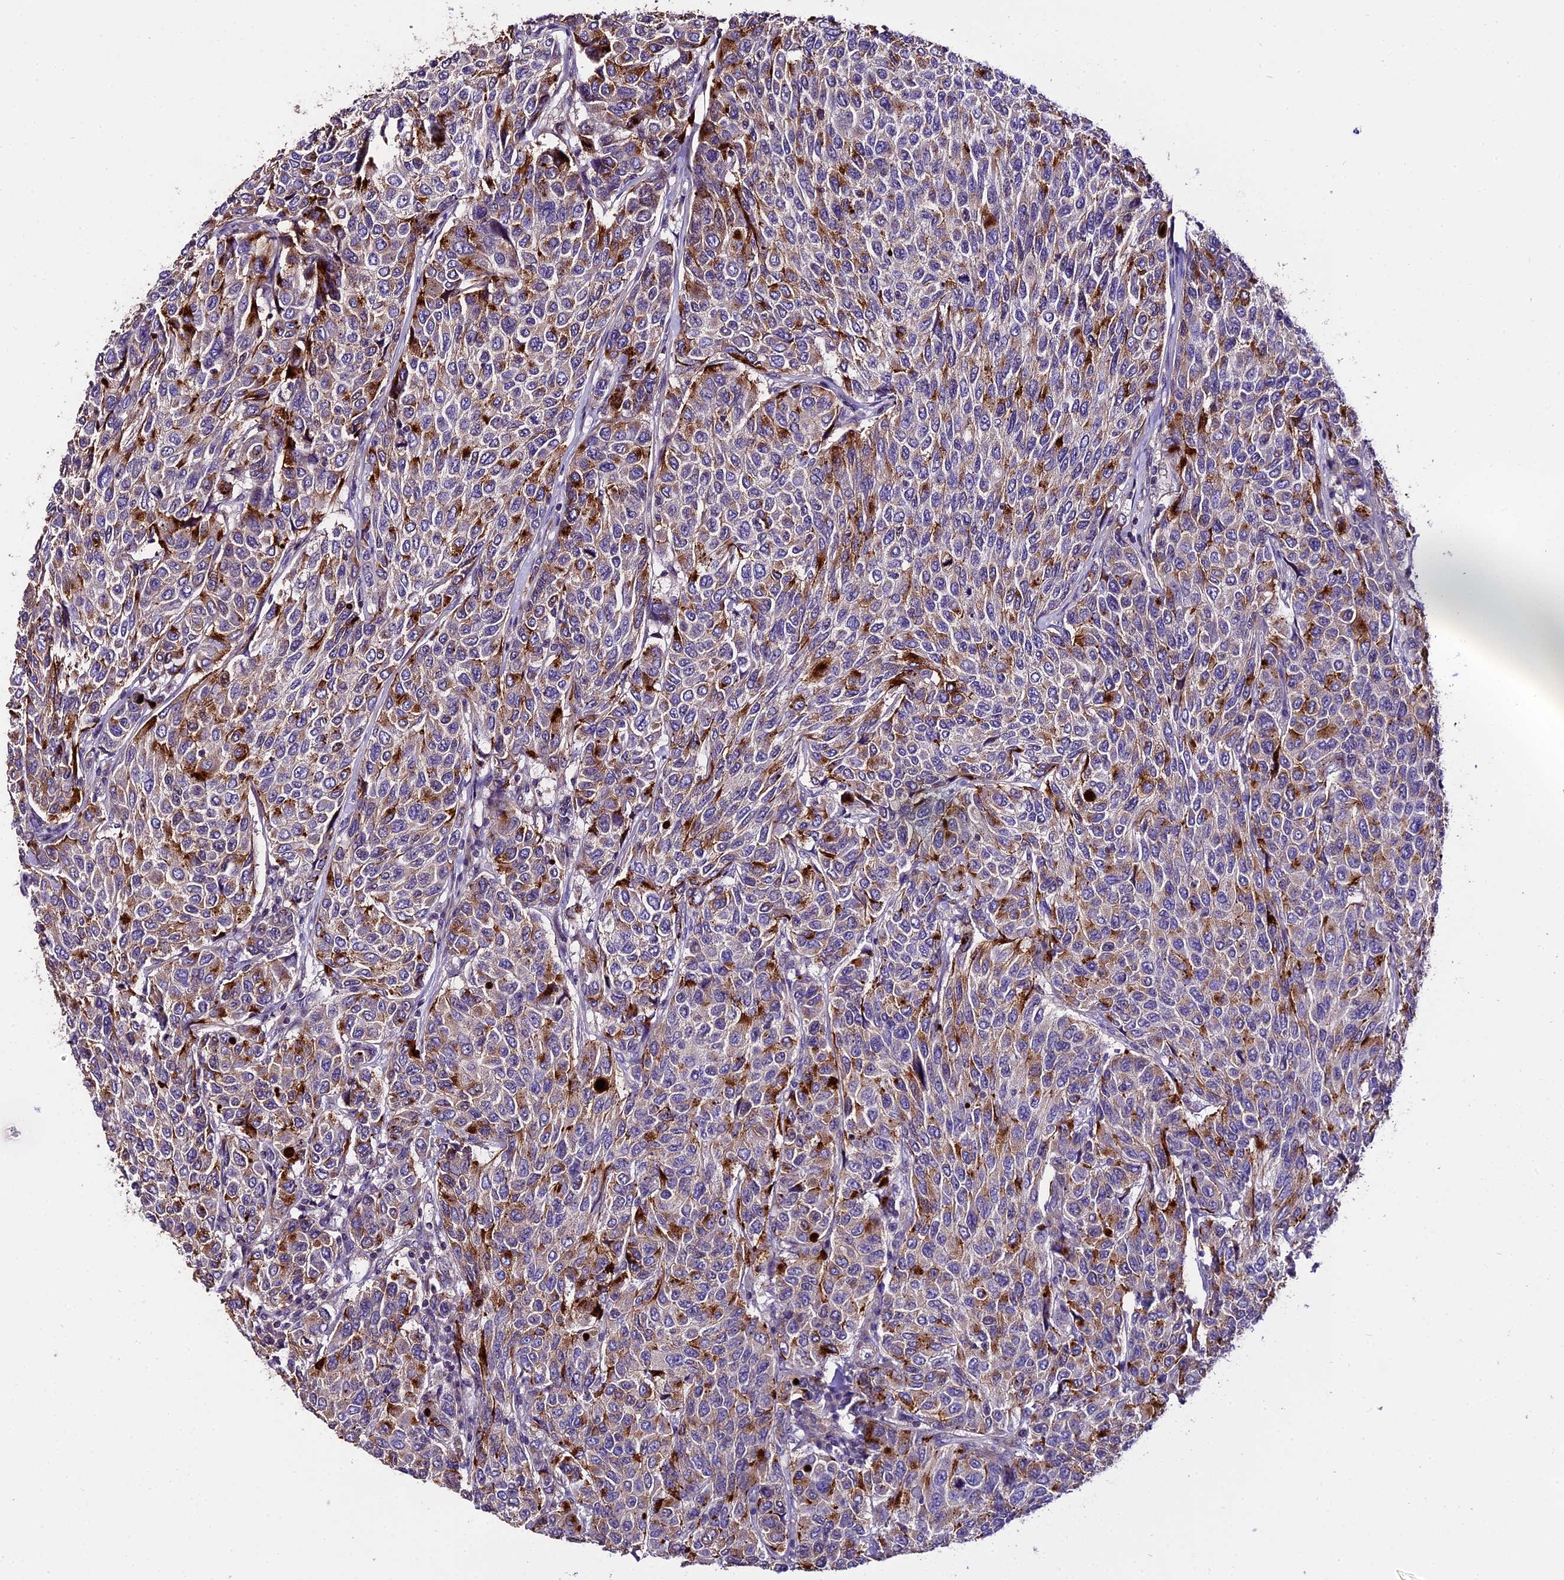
{"staining": {"intensity": "moderate", "quantity": "25%-75%", "location": "cytoplasmic/membranous"}, "tissue": "breast cancer", "cell_type": "Tumor cells", "image_type": "cancer", "snomed": [{"axis": "morphology", "description": "Duct carcinoma"}, {"axis": "topography", "description": "Breast"}], "caption": "IHC staining of breast cancer (intraductal carcinoma), which exhibits medium levels of moderate cytoplasmic/membranous expression in about 25%-75% of tumor cells indicating moderate cytoplasmic/membranous protein positivity. The staining was performed using DAB (3,3'-diaminobenzidine) (brown) for protein detection and nuclei were counterstained in hematoxylin (blue).", "gene": "MAP3K7CL", "patient": {"sex": "female", "age": 55}}